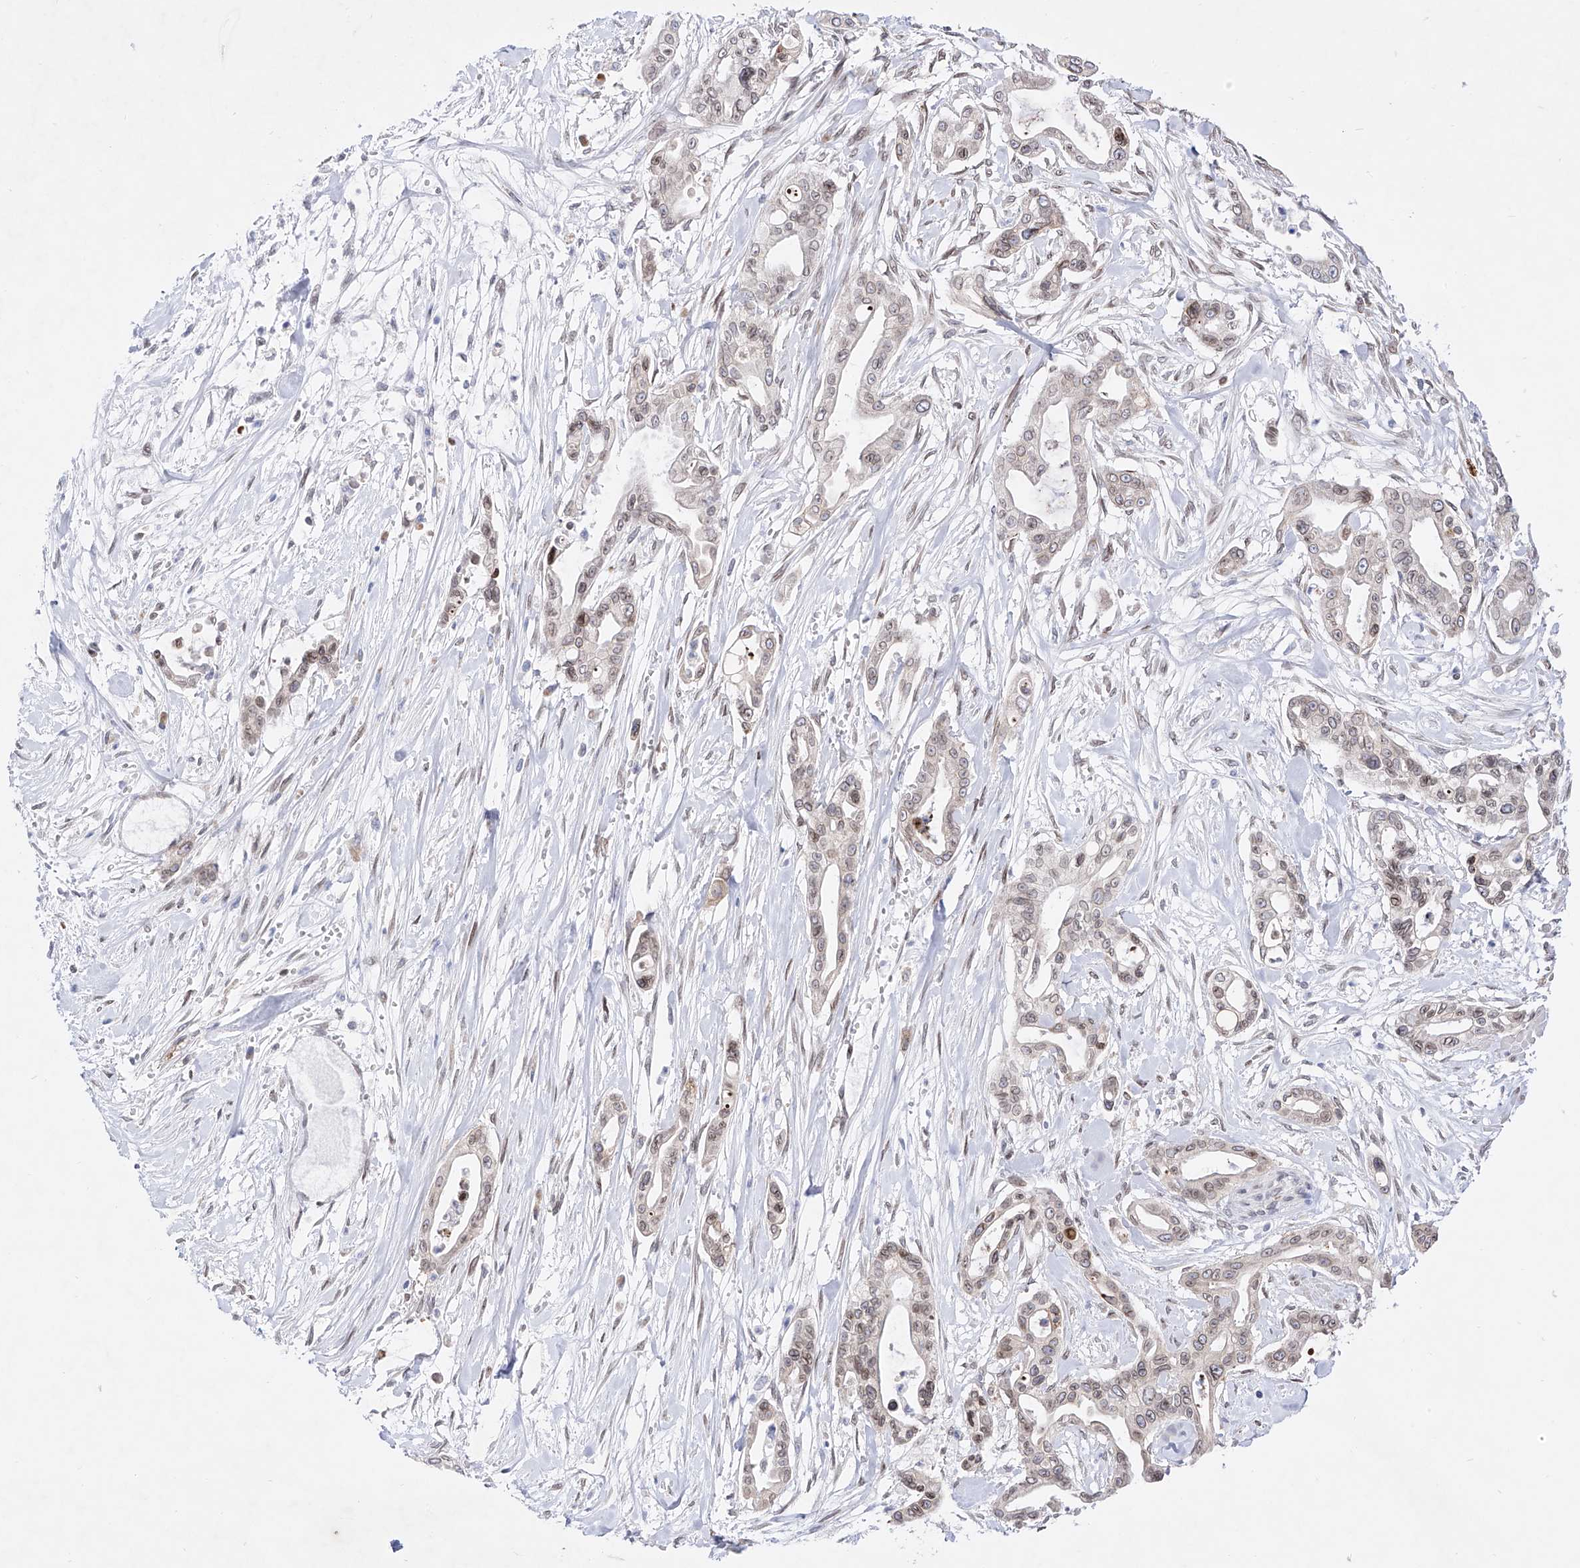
{"staining": {"intensity": "weak", "quantity": ">75%", "location": "nuclear"}, "tissue": "pancreatic cancer", "cell_type": "Tumor cells", "image_type": "cancer", "snomed": [{"axis": "morphology", "description": "Adenocarcinoma, NOS"}, {"axis": "topography", "description": "Pancreas"}], "caption": "Weak nuclear staining for a protein is present in approximately >75% of tumor cells of pancreatic cancer using IHC.", "gene": "LCLAT1", "patient": {"sex": "male", "age": 68}}